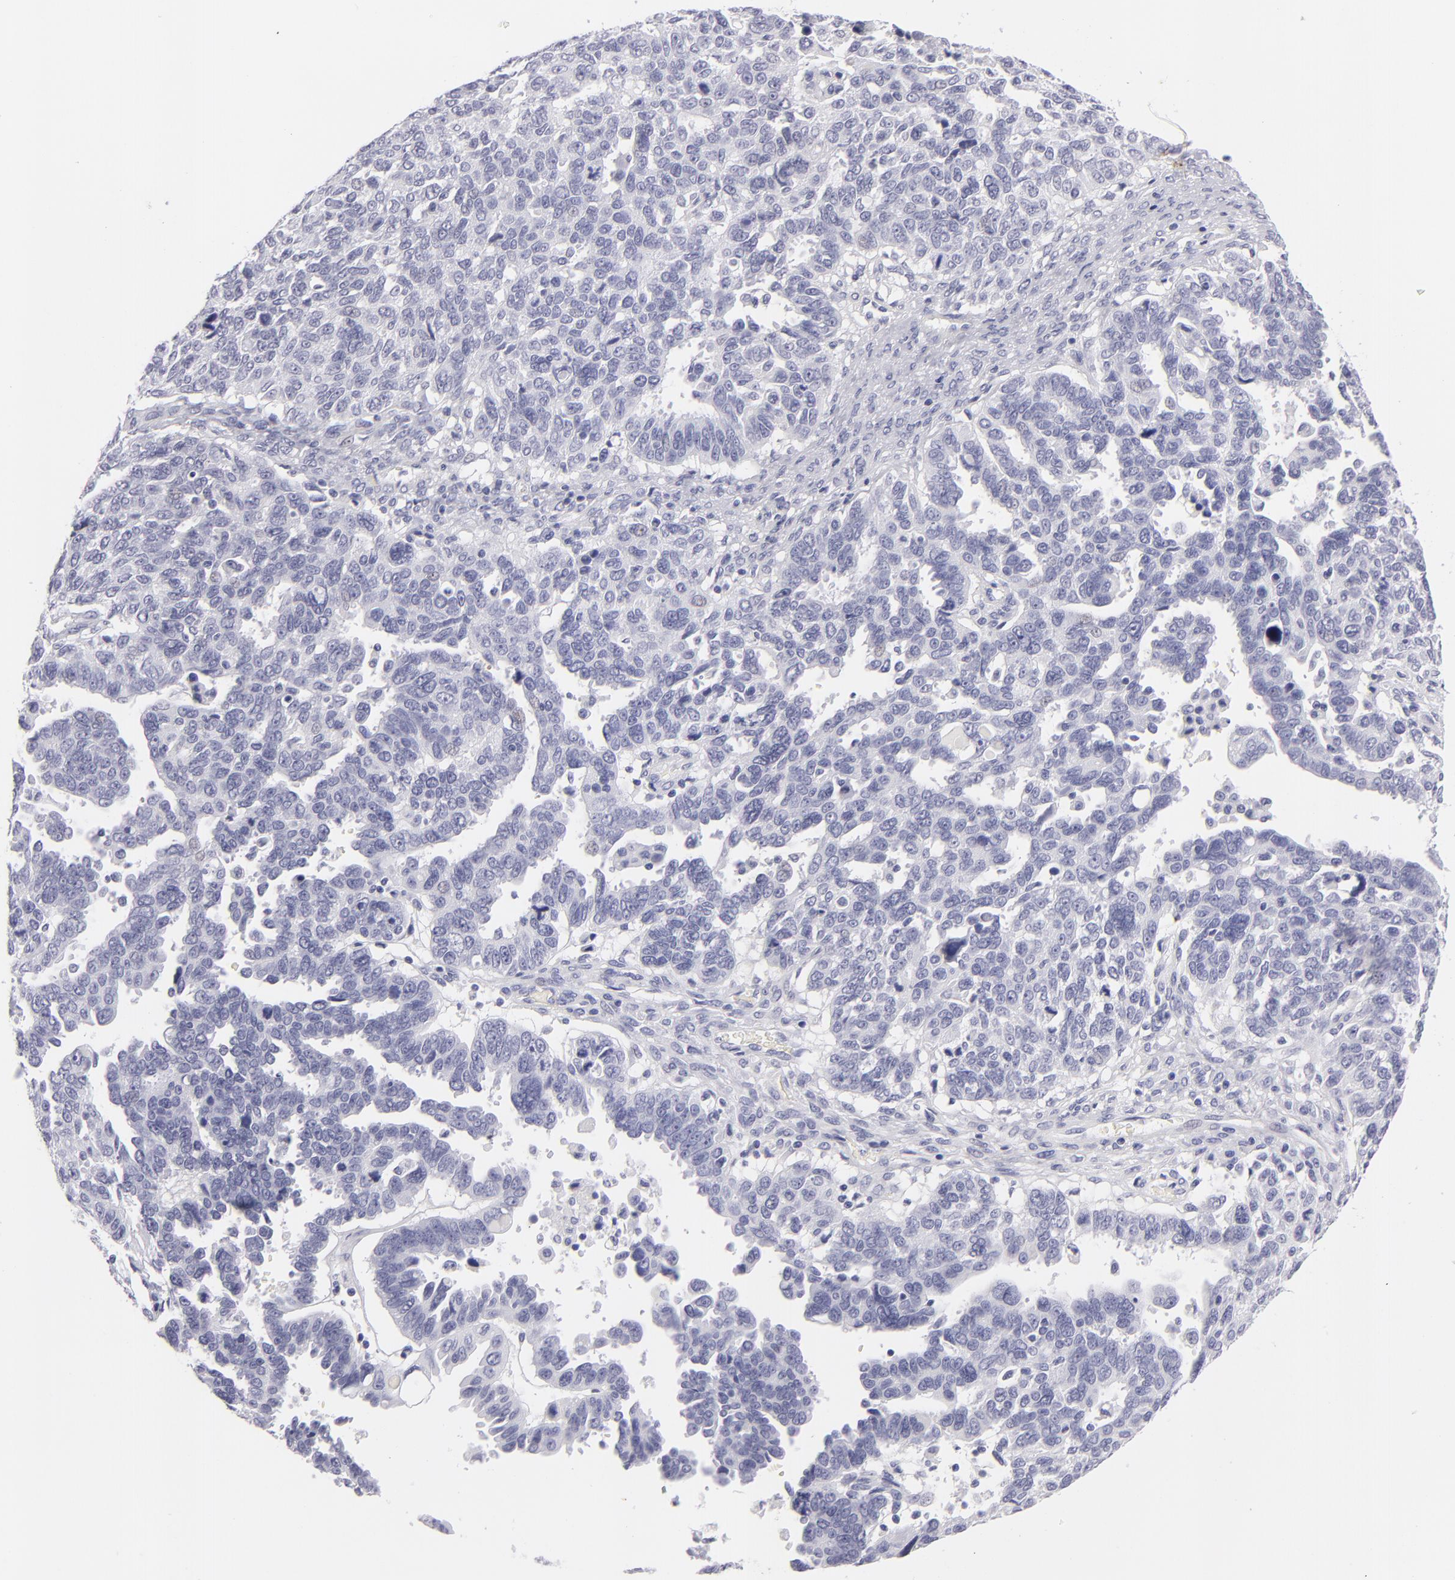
{"staining": {"intensity": "negative", "quantity": "none", "location": "none"}, "tissue": "ovarian cancer", "cell_type": "Tumor cells", "image_type": "cancer", "snomed": [{"axis": "morphology", "description": "Carcinoma, endometroid"}, {"axis": "morphology", "description": "Cystadenocarcinoma, serous, NOS"}, {"axis": "topography", "description": "Ovary"}], "caption": "Immunohistochemical staining of human ovarian serous cystadenocarcinoma reveals no significant staining in tumor cells. Brightfield microscopy of immunohistochemistry stained with DAB (brown) and hematoxylin (blue), captured at high magnification.", "gene": "VIL1", "patient": {"sex": "female", "age": 45}}